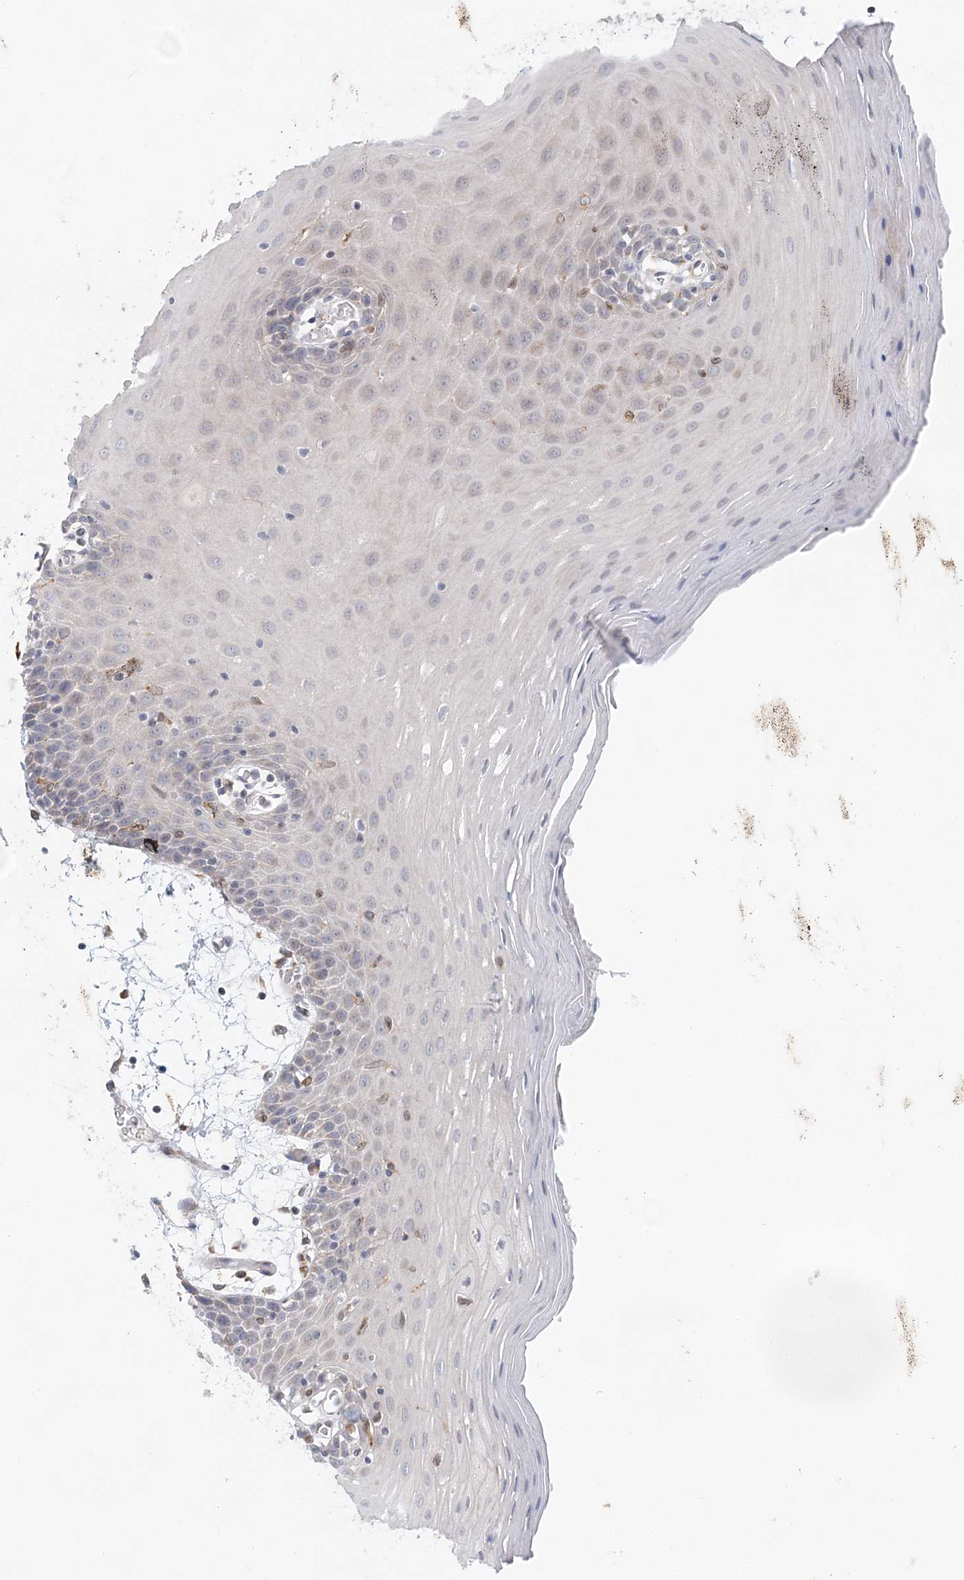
{"staining": {"intensity": "negative", "quantity": "none", "location": "none"}, "tissue": "oral mucosa", "cell_type": "Squamous epithelial cells", "image_type": "normal", "snomed": [{"axis": "morphology", "description": "Normal tissue, NOS"}, {"axis": "topography", "description": "Skeletal muscle"}, {"axis": "topography", "description": "Oral tissue"}, {"axis": "topography", "description": "Salivary gland"}, {"axis": "topography", "description": "Peripheral nerve tissue"}], "caption": "Oral mucosa stained for a protein using immunohistochemistry reveals no expression squamous epithelial cells.", "gene": "PCYOX1L", "patient": {"sex": "male", "age": 54}}